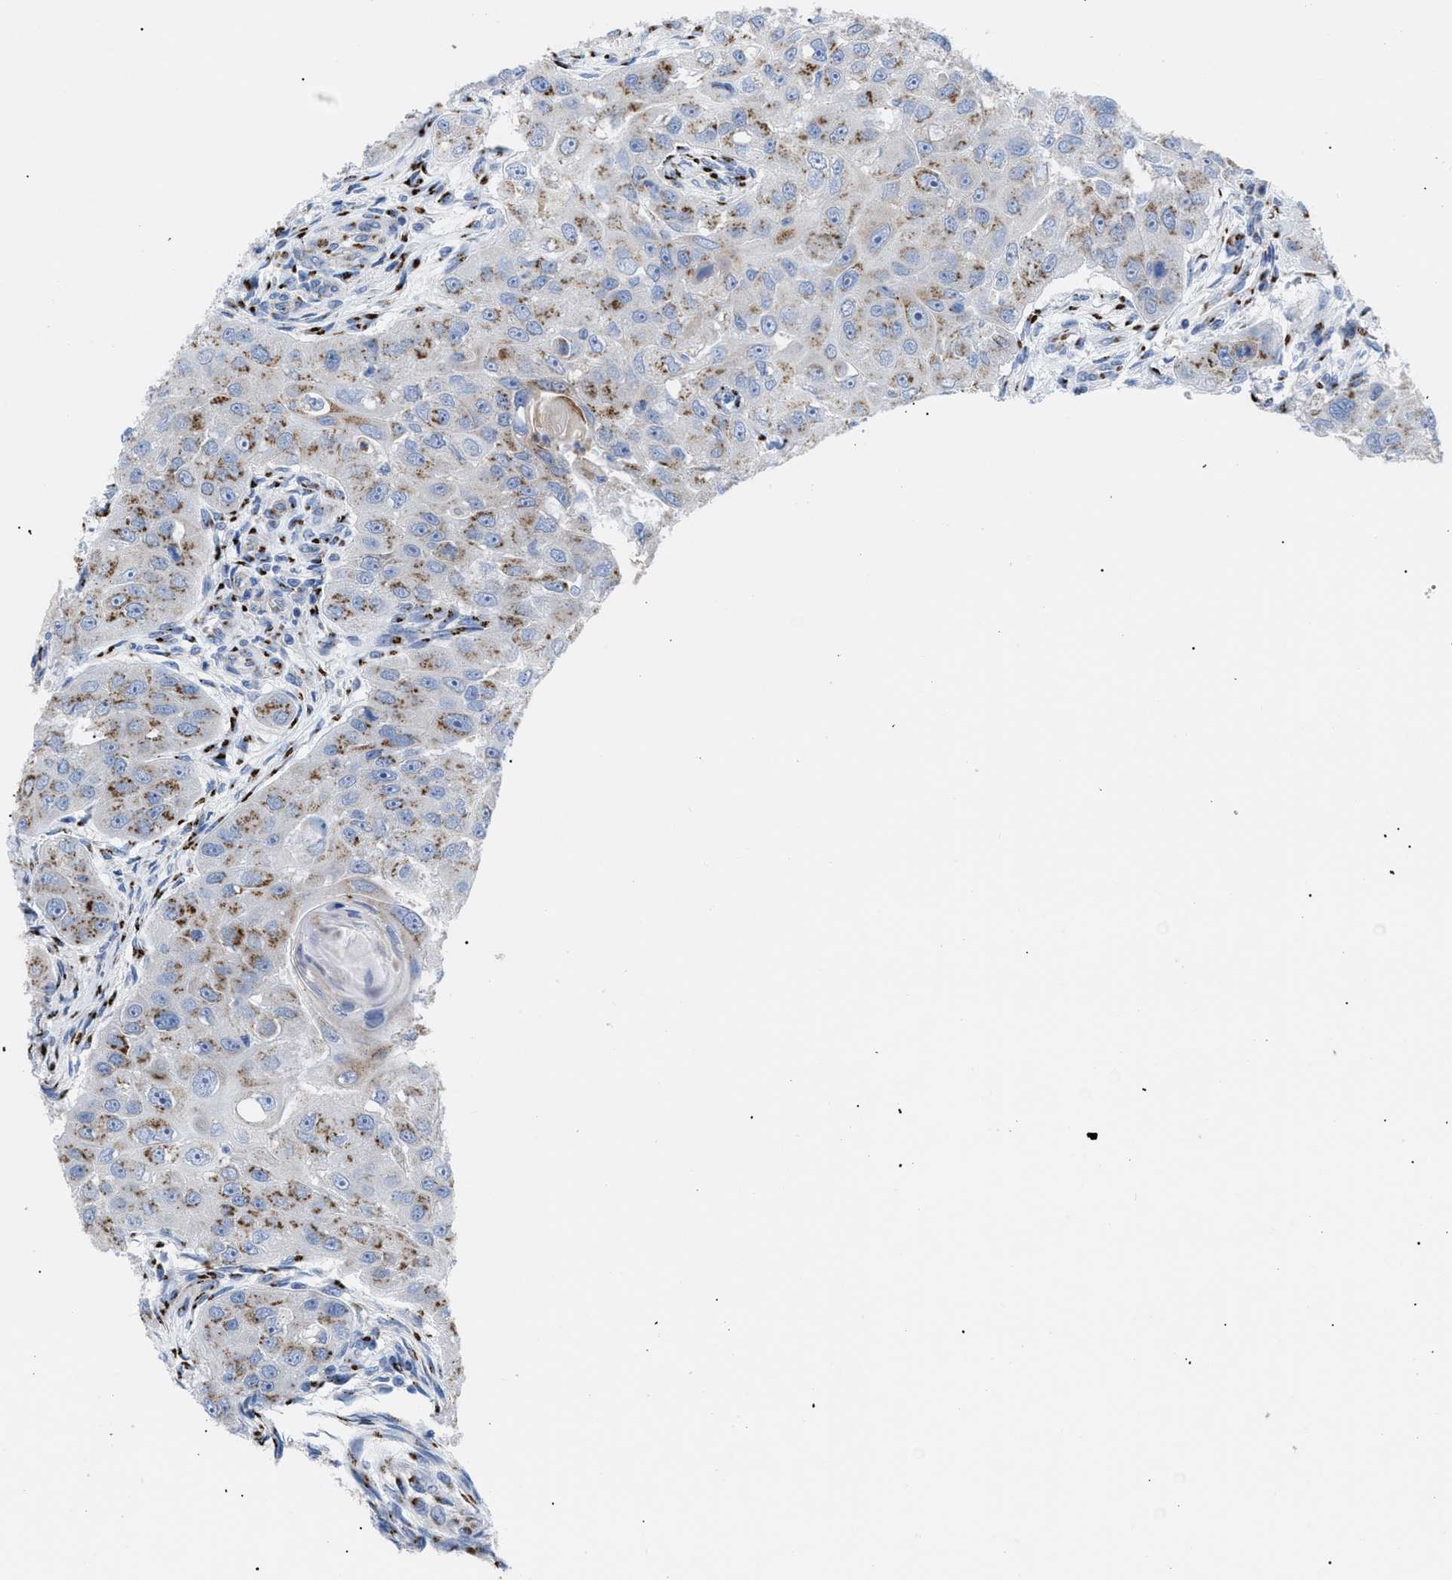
{"staining": {"intensity": "moderate", "quantity": ">75%", "location": "cytoplasmic/membranous"}, "tissue": "head and neck cancer", "cell_type": "Tumor cells", "image_type": "cancer", "snomed": [{"axis": "morphology", "description": "Normal tissue, NOS"}, {"axis": "morphology", "description": "Squamous cell carcinoma, NOS"}, {"axis": "topography", "description": "Skeletal muscle"}, {"axis": "topography", "description": "Head-Neck"}], "caption": "The histopathology image demonstrates immunohistochemical staining of squamous cell carcinoma (head and neck). There is moderate cytoplasmic/membranous expression is appreciated in approximately >75% of tumor cells.", "gene": "TMEM17", "patient": {"sex": "male", "age": 51}}